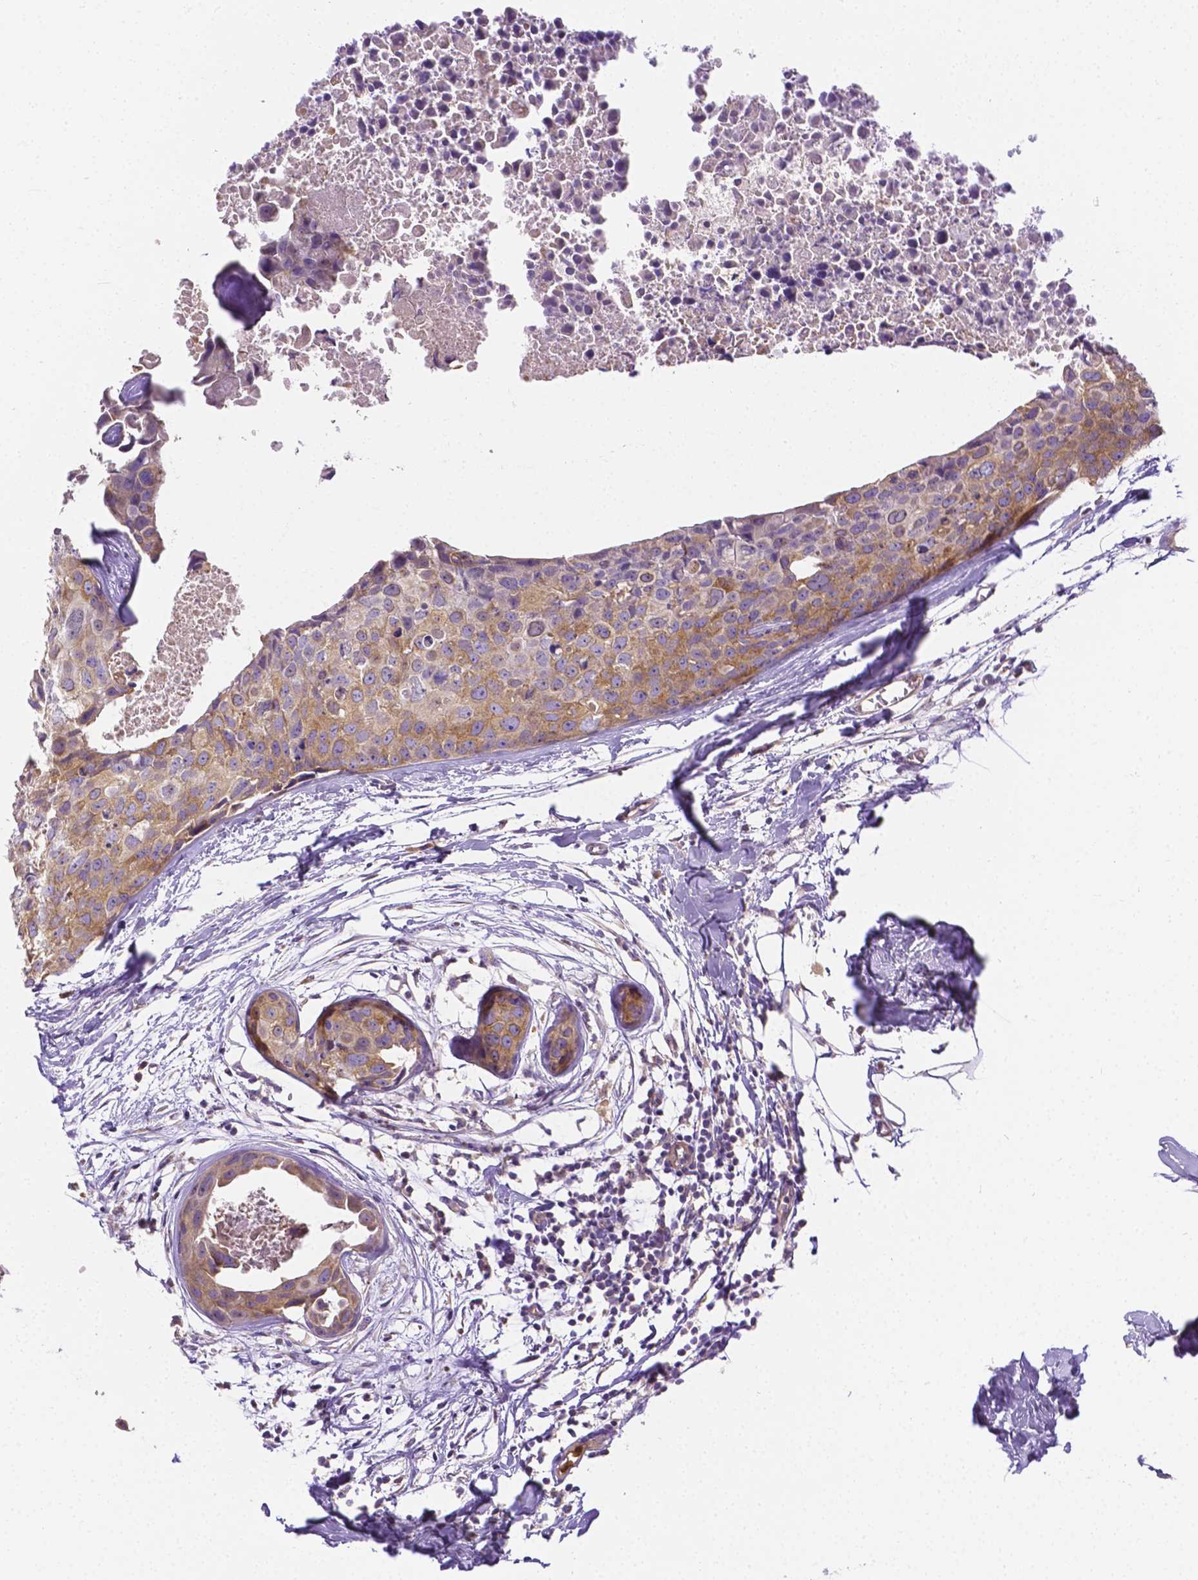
{"staining": {"intensity": "weak", "quantity": ">75%", "location": "cytoplasmic/membranous"}, "tissue": "breast cancer", "cell_type": "Tumor cells", "image_type": "cancer", "snomed": [{"axis": "morphology", "description": "Duct carcinoma"}, {"axis": "topography", "description": "Breast"}], "caption": "This is a histology image of IHC staining of breast cancer, which shows weak staining in the cytoplasmic/membranous of tumor cells.", "gene": "ZNRD2", "patient": {"sex": "female", "age": 38}}